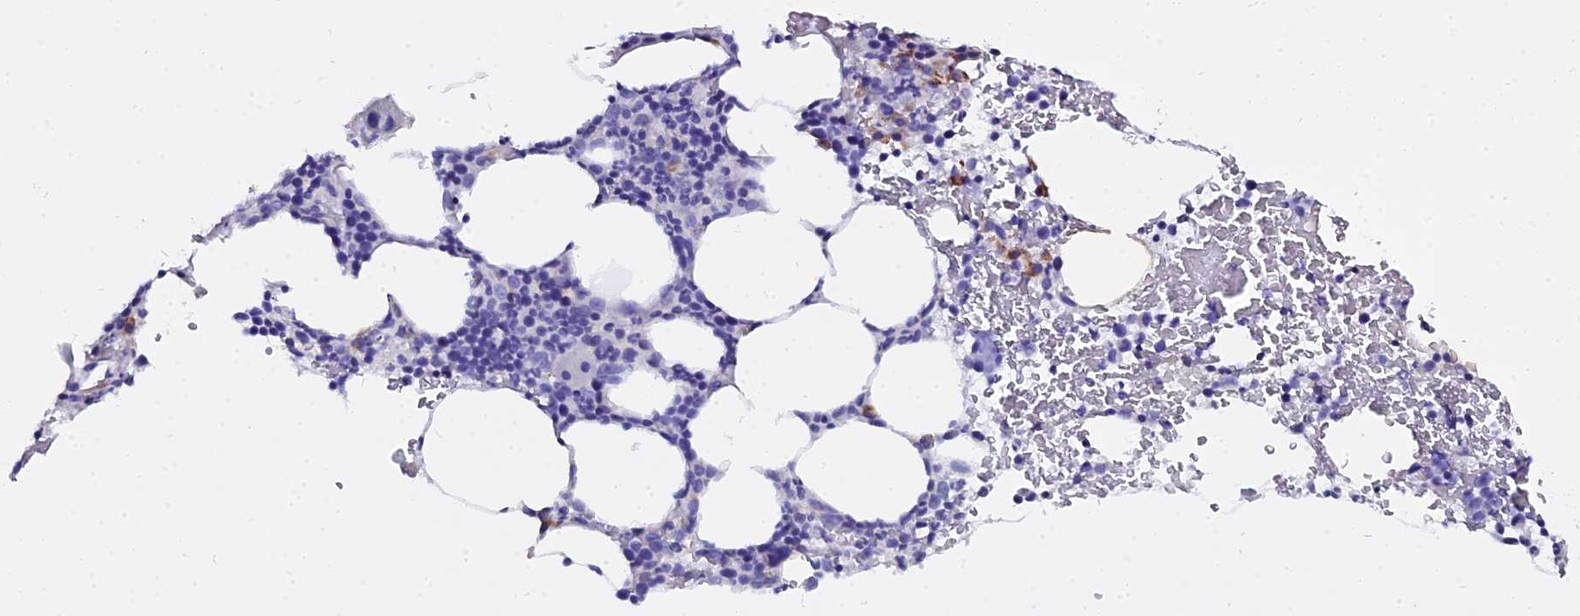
{"staining": {"intensity": "moderate", "quantity": "<25%", "location": "cytoplasmic/membranous"}, "tissue": "bone marrow", "cell_type": "Hematopoietic cells", "image_type": "normal", "snomed": [{"axis": "morphology", "description": "Normal tissue, NOS"}, {"axis": "topography", "description": "Bone marrow"}], "caption": "A high-resolution photomicrograph shows immunohistochemistry staining of unremarkable bone marrow, which demonstrates moderate cytoplasmic/membranous staining in approximately <25% of hematopoietic cells. (Stains: DAB in brown, nuclei in blue, Microscopy: brightfield microscopy at high magnification).", "gene": "CD5", "patient": {"sex": "male", "age": 62}}